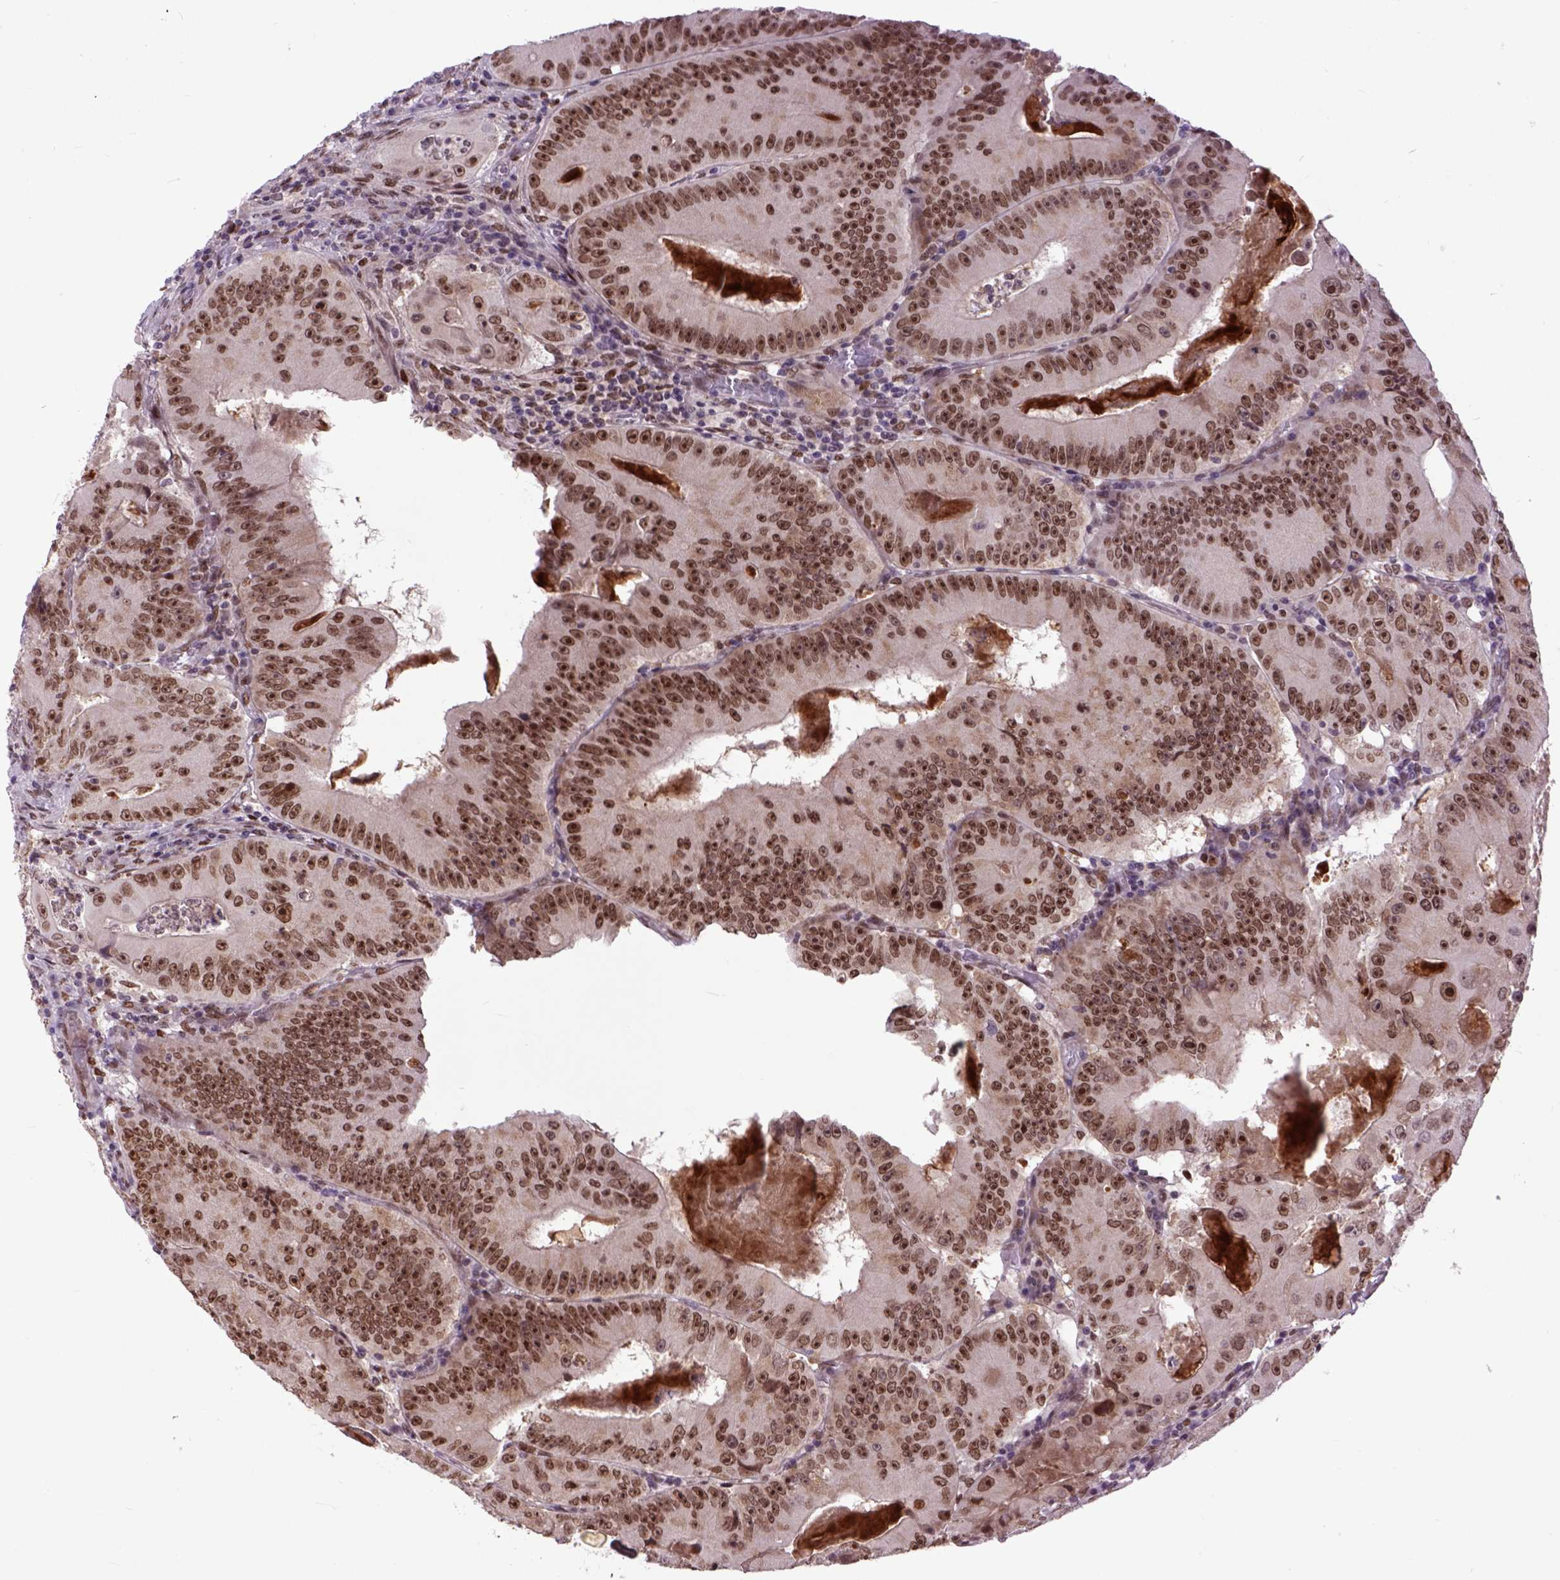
{"staining": {"intensity": "moderate", "quantity": ">75%", "location": "nuclear"}, "tissue": "colorectal cancer", "cell_type": "Tumor cells", "image_type": "cancer", "snomed": [{"axis": "morphology", "description": "Adenocarcinoma, NOS"}, {"axis": "topography", "description": "Colon"}], "caption": "High-power microscopy captured an immunohistochemistry histopathology image of colorectal adenocarcinoma, revealing moderate nuclear expression in about >75% of tumor cells.", "gene": "RCC2", "patient": {"sex": "female", "age": 86}}